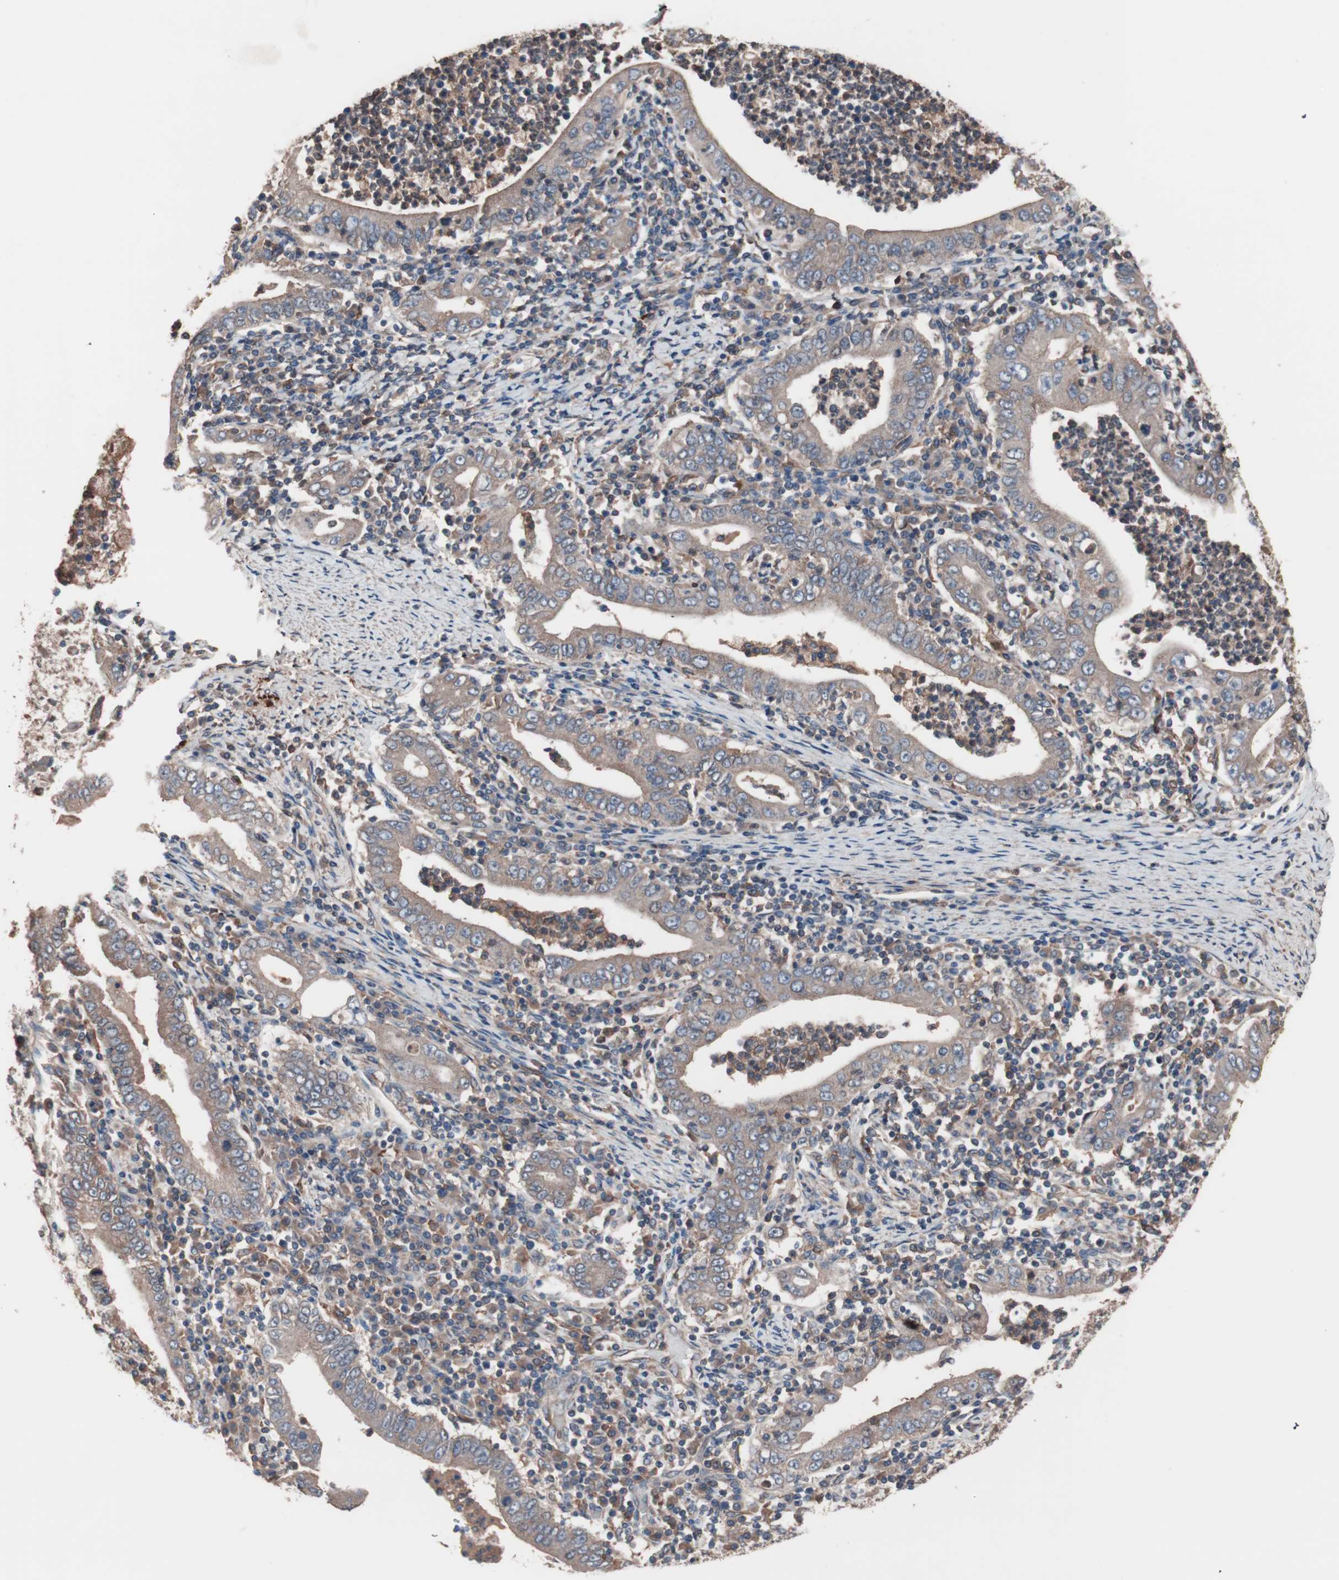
{"staining": {"intensity": "weak", "quantity": ">75%", "location": "cytoplasmic/membranous"}, "tissue": "stomach cancer", "cell_type": "Tumor cells", "image_type": "cancer", "snomed": [{"axis": "morphology", "description": "Normal tissue, NOS"}, {"axis": "morphology", "description": "Adenocarcinoma, NOS"}, {"axis": "topography", "description": "Esophagus"}, {"axis": "topography", "description": "Stomach, upper"}, {"axis": "topography", "description": "Peripheral nerve tissue"}], "caption": "Brown immunohistochemical staining in adenocarcinoma (stomach) demonstrates weak cytoplasmic/membranous positivity in approximately >75% of tumor cells.", "gene": "ATG7", "patient": {"sex": "male", "age": 62}}